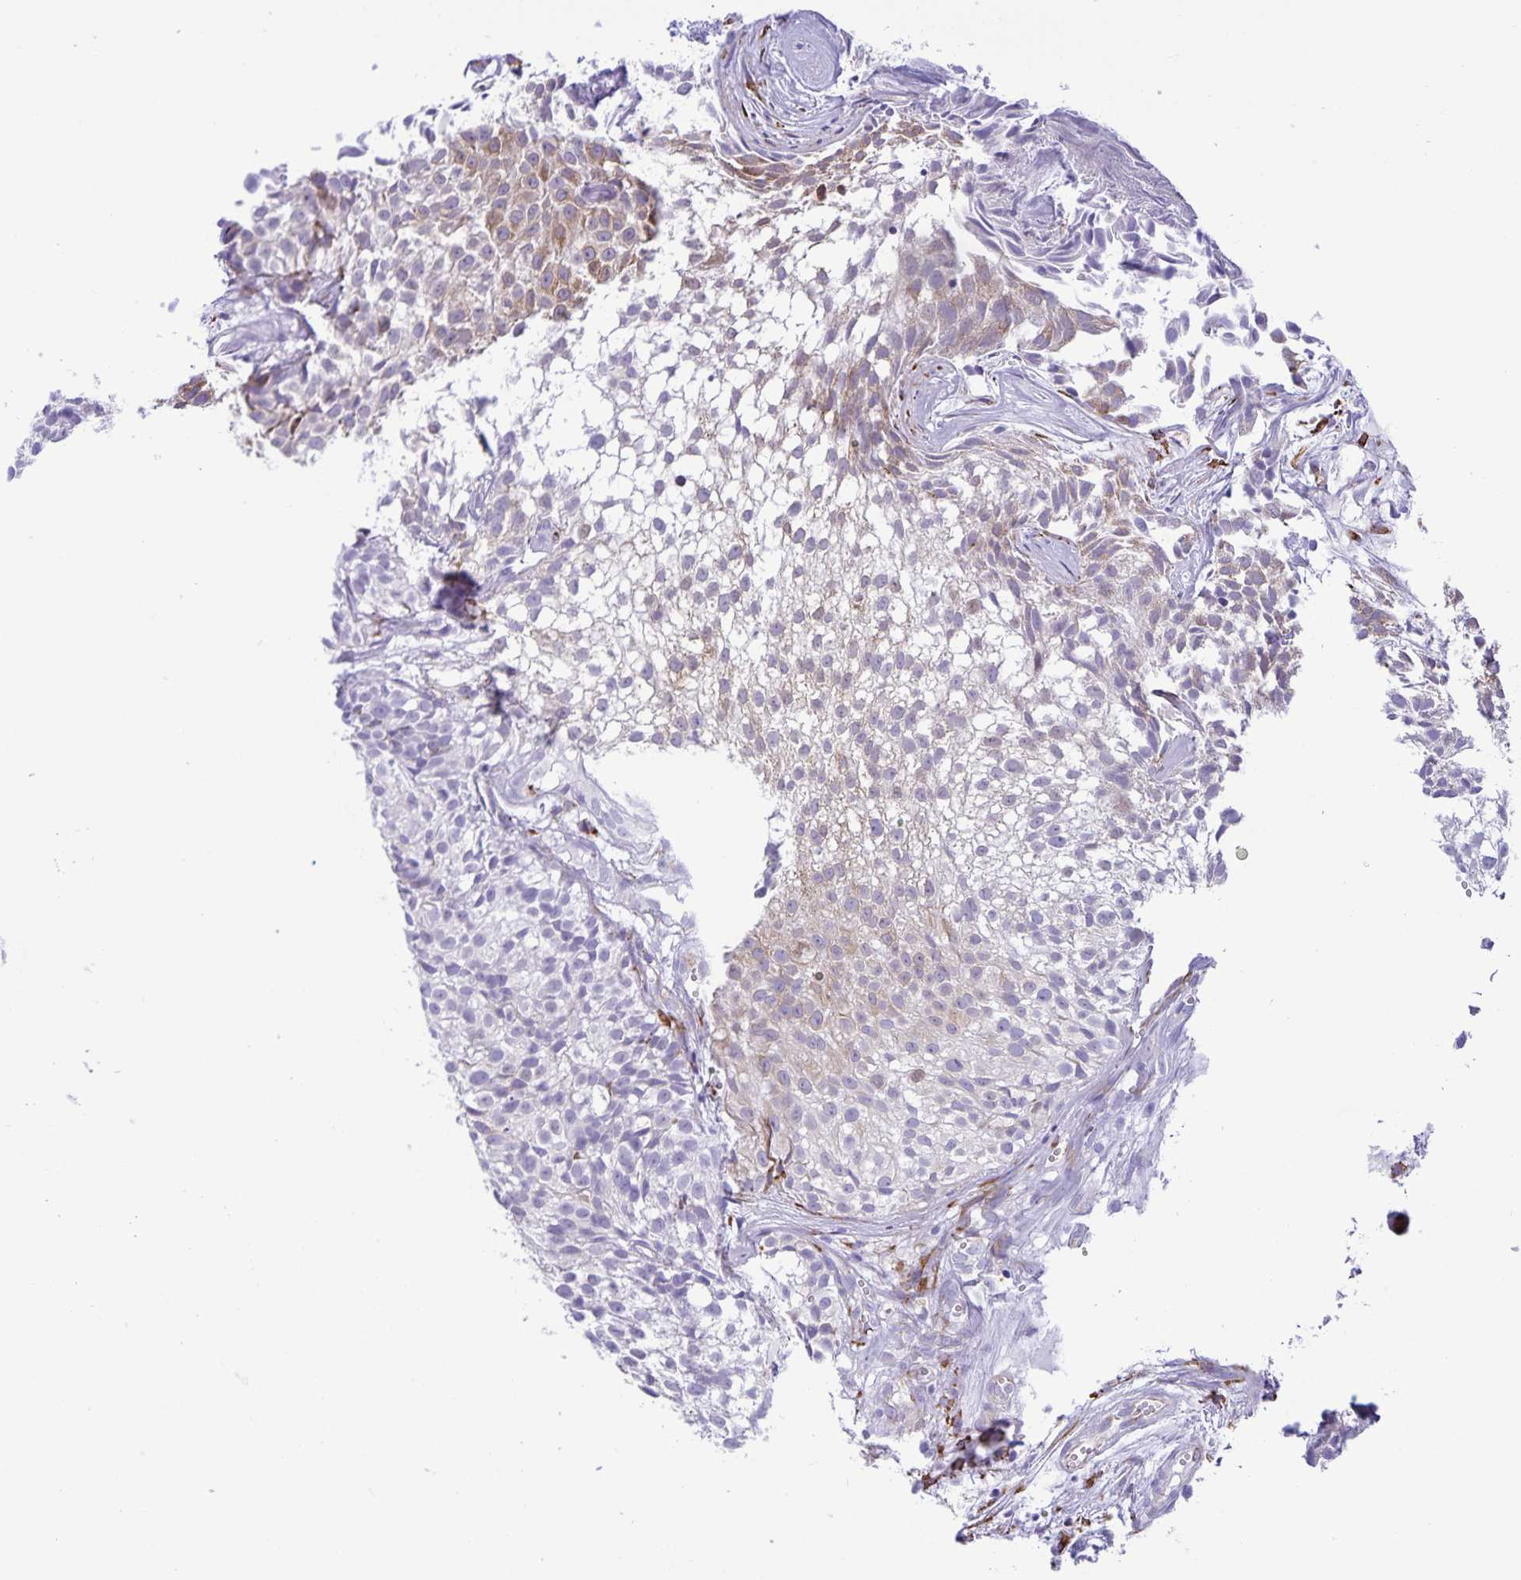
{"staining": {"intensity": "moderate", "quantity": "<25%", "location": "cytoplasmic/membranous"}, "tissue": "urothelial cancer", "cell_type": "Tumor cells", "image_type": "cancer", "snomed": [{"axis": "morphology", "description": "Urothelial carcinoma, Low grade"}, {"axis": "topography", "description": "Urinary bladder"}], "caption": "A high-resolution photomicrograph shows IHC staining of urothelial cancer, which exhibits moderate cytoplasmic/membranous staining in approximately <25% of tumor cells.", "gene": "RCN1", "patient": {"sex": "male", "age": 70}}